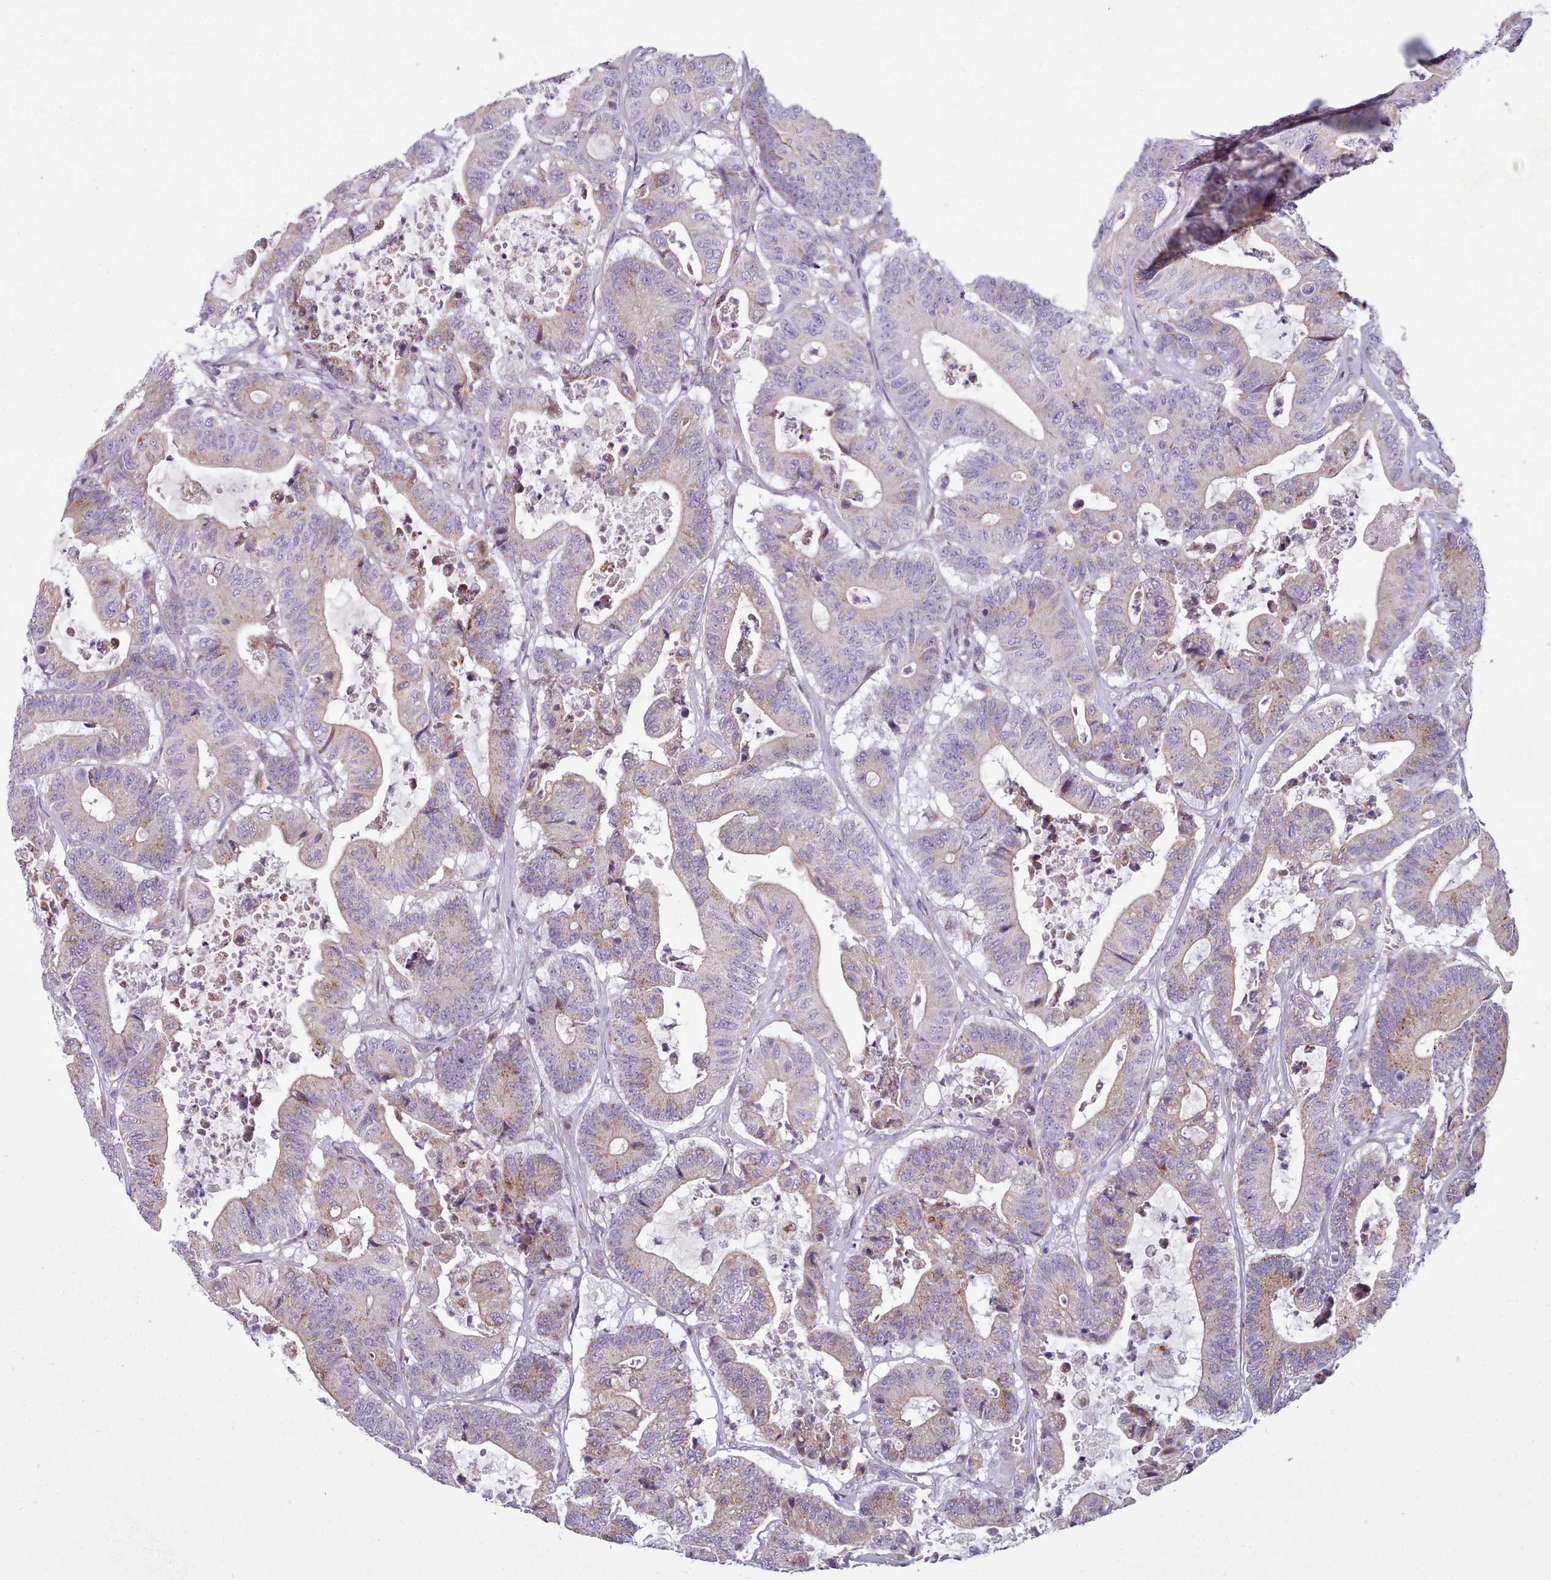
{"staining": {"intensity": "moderate", "quantity": "25%-75%", "location": "cytoplasmic/membranous"}, "tissue": "colorectal cancer", "cell_type": "Tumor cells", "image_type": "cancer", "snomed": [{"axis": "morphology", "description": "Adenocarcinoma, NOS"}, {"axis": "topography", "description": "Colon"}], "caption": "Immunohistochemistry (IHC) image of neoplastic tissue: colorectal adenocarcinoma stained using immunohistochemistry demonstrates medium levels of moderate protein expression localized specifically in the cytoplasmic/membranous of tumor cells, appearing as a cytoplasmic/membranous brown color.", "gene": "SLC52A3", "patient": {"sex": "female", "age": 84}}